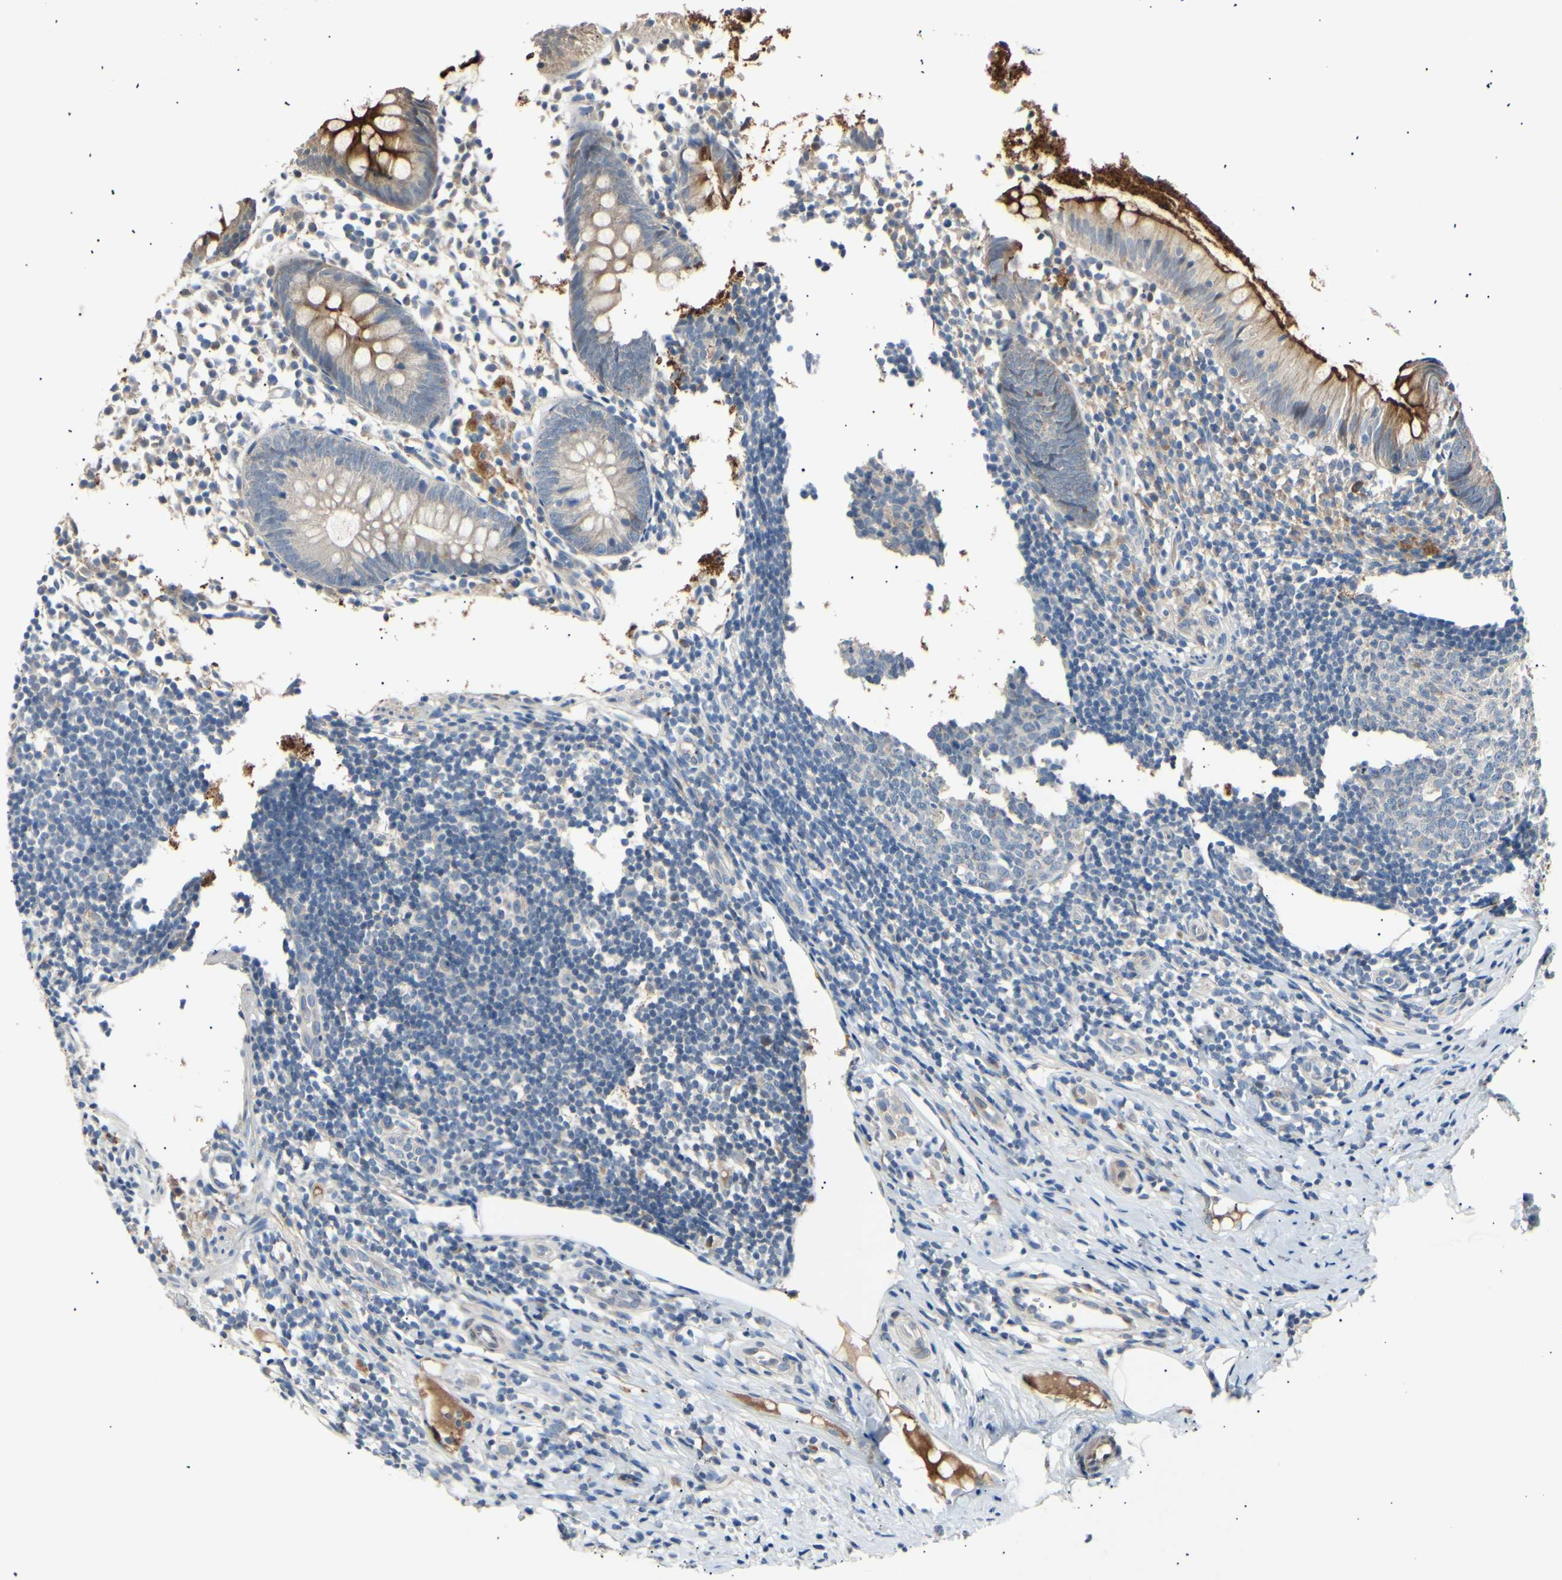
{"staining": {"intensity": "moderate", "quantity": ">75%", "location": "cytoplasmic/membranous"}, "tissue": "appendix", "cell_type": "Glandular cells", "image_type": "normal", "snomed": [{"axis": "morphology", "description": "Normal tissue, NOS"}, {"axis": "topography", "description": "Appendix"}], "caption": "DAB (3,3'-diaminobenzidine) immunohistochemical staining of benign appendix shows moderate cytoplasmic/membranous protein expression in approximately >75% of glandular cells.", "gene": "ITGA6", "patient": {"sex": "female", "age": 20}}